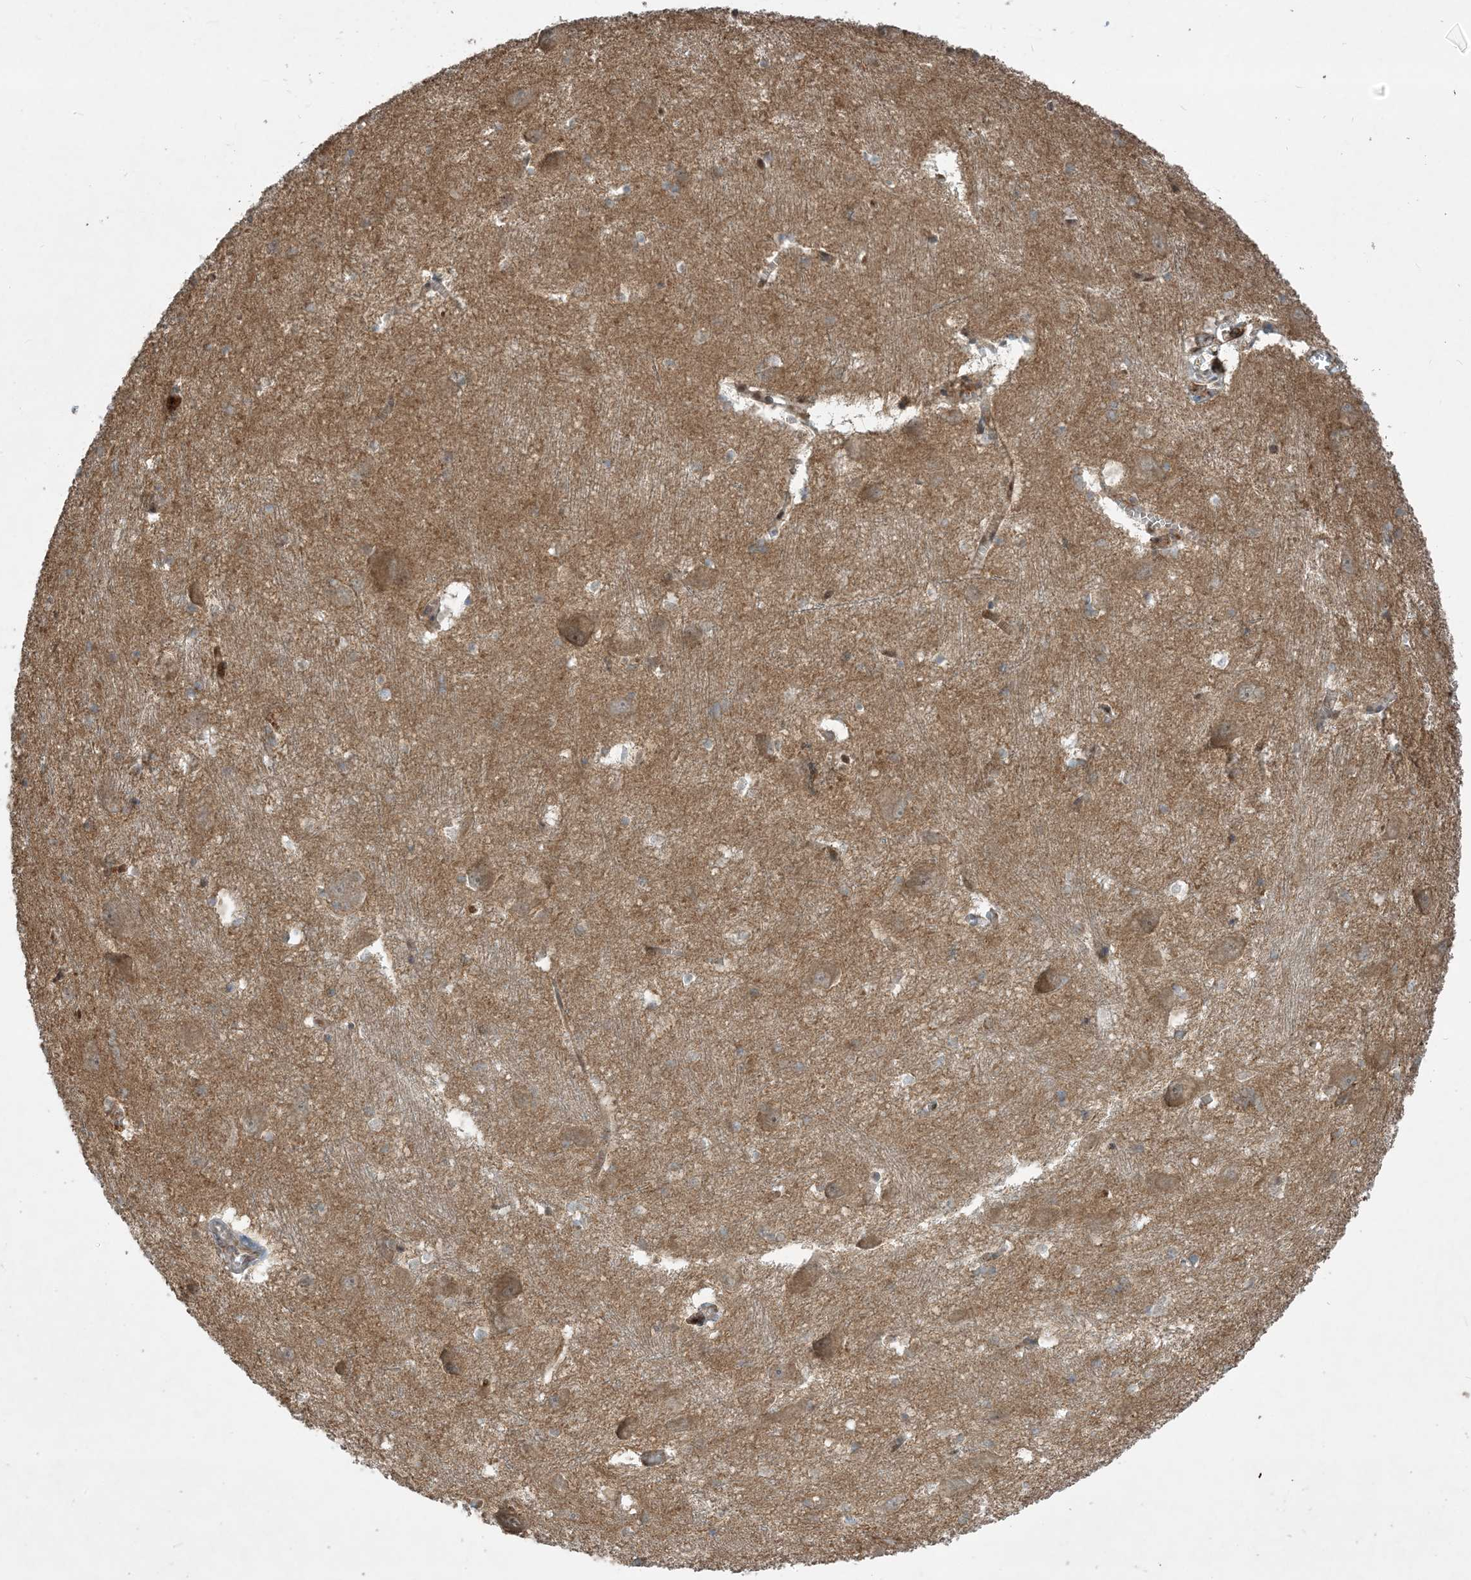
{"staining": {"intensity": "weak", "quantity": "<25%", "location": "cytoplasmic/membranous"}, "tissue": "caudate", "cell_type": "Glial cells", "image_type": "normal", "snomed": [{"axis": "morphology", "description": "Normal tissue, NOS"}, {"axis": "topography", "description": "Lateral ventricle wall"}], "caption": "The IHC photomicrograph has no significant staining in glial cells of caudate.", "gene": "PPM1F", "patient": {"sex": "male", "age": 37}}